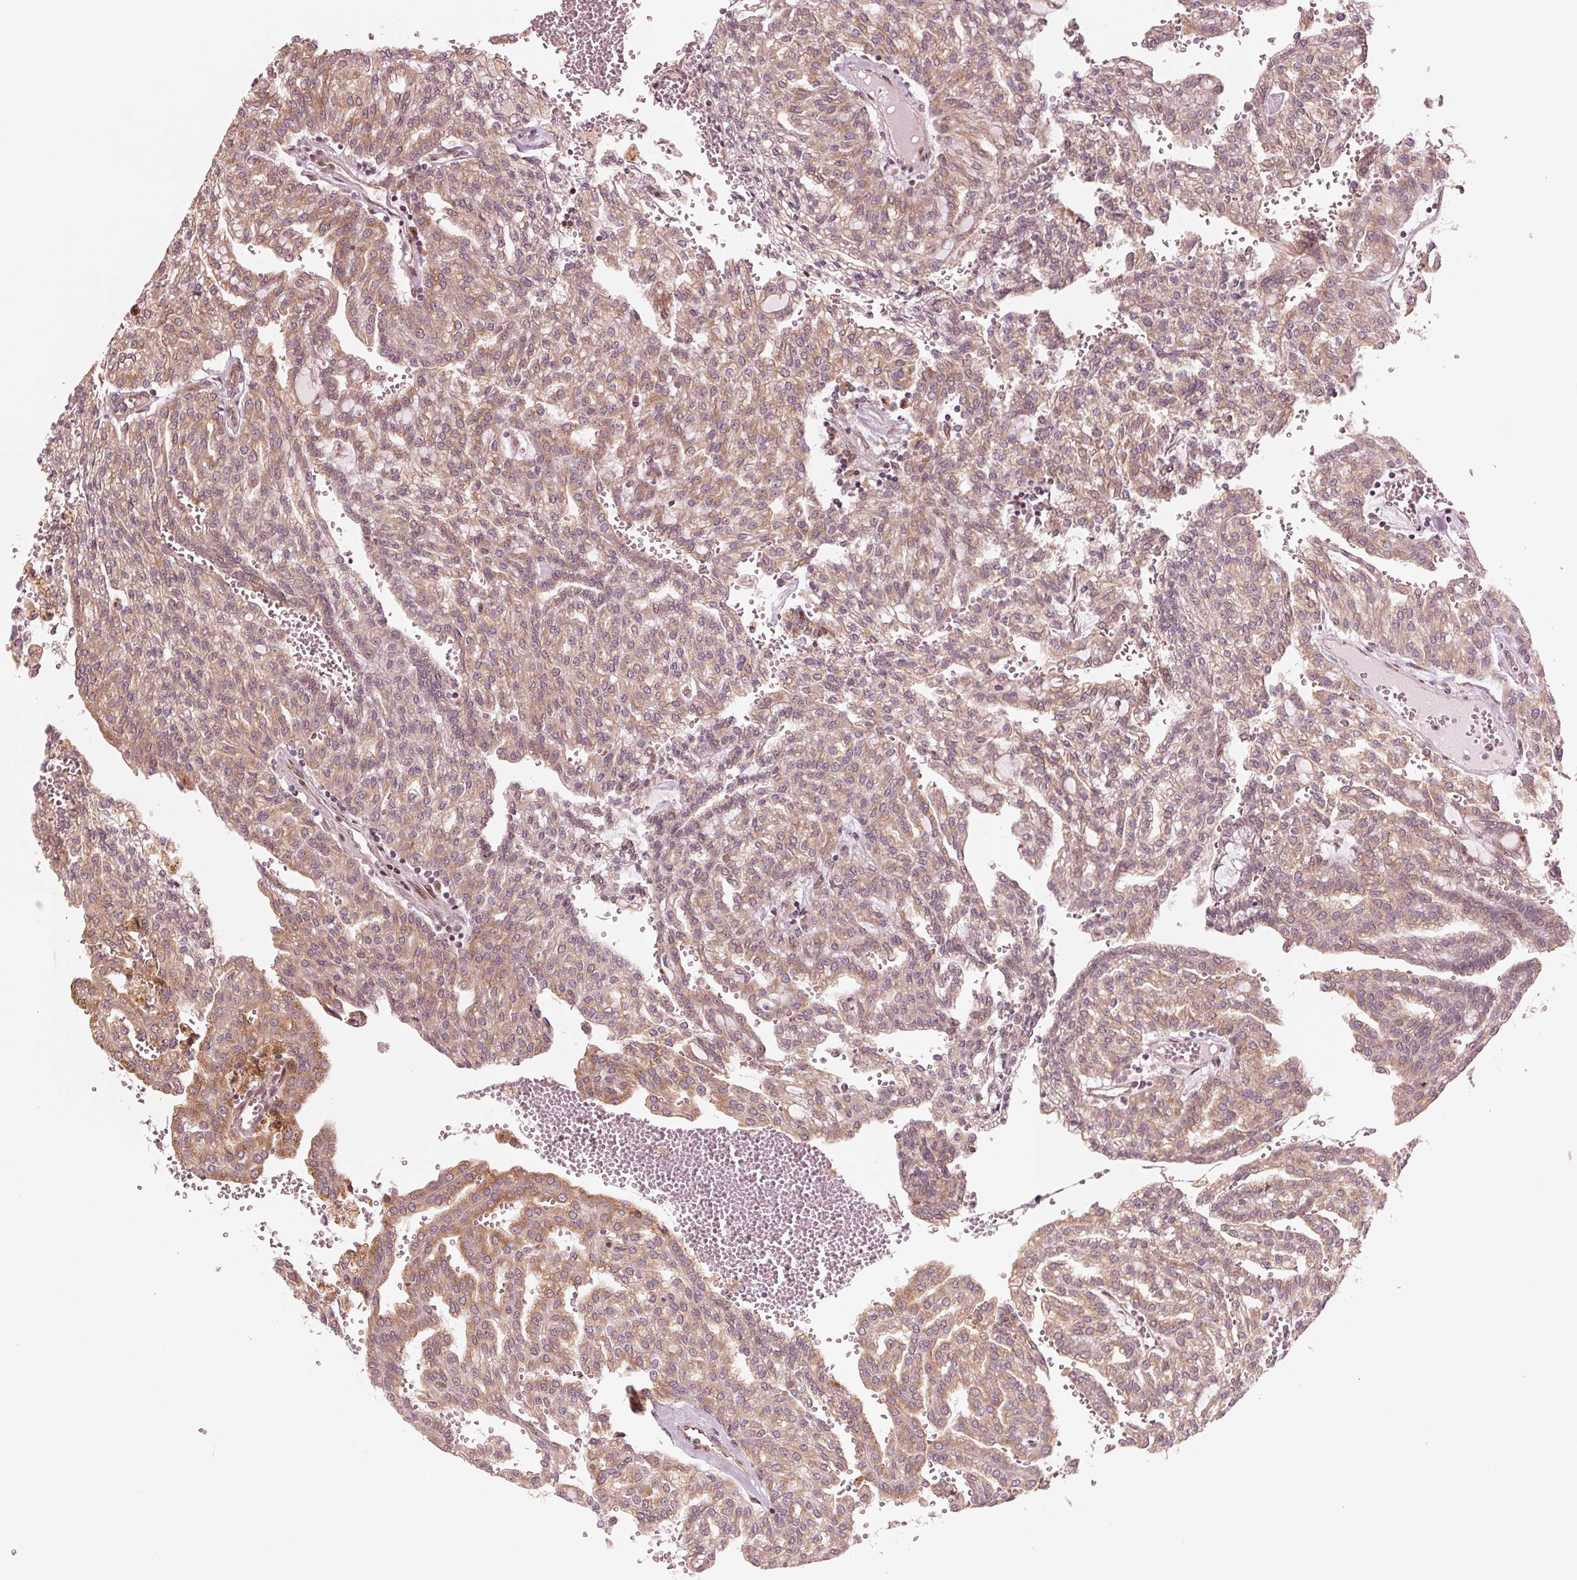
{"staining": {"intensity": "weak", "quantity": ">75%", "location": "cytoplasmic/membranous"}, "tissue": "renal cancer", "cell_type": "Tumor cells", "image_type": "cancer", "snomed": [{"axis": "morphology", "description": "Adenocarcinoma, NOS"}, {"axis": "topography", "description": "Kidney"}], "caption": "Human renal cancer (adenocarcinoma) stained for a protein (brown) exhibits weak cytoplasmic/membranous positive expression in about >75% of tumor cells.", "gene": "CMIP", "patient": {"sex": "male", "age": 63}}